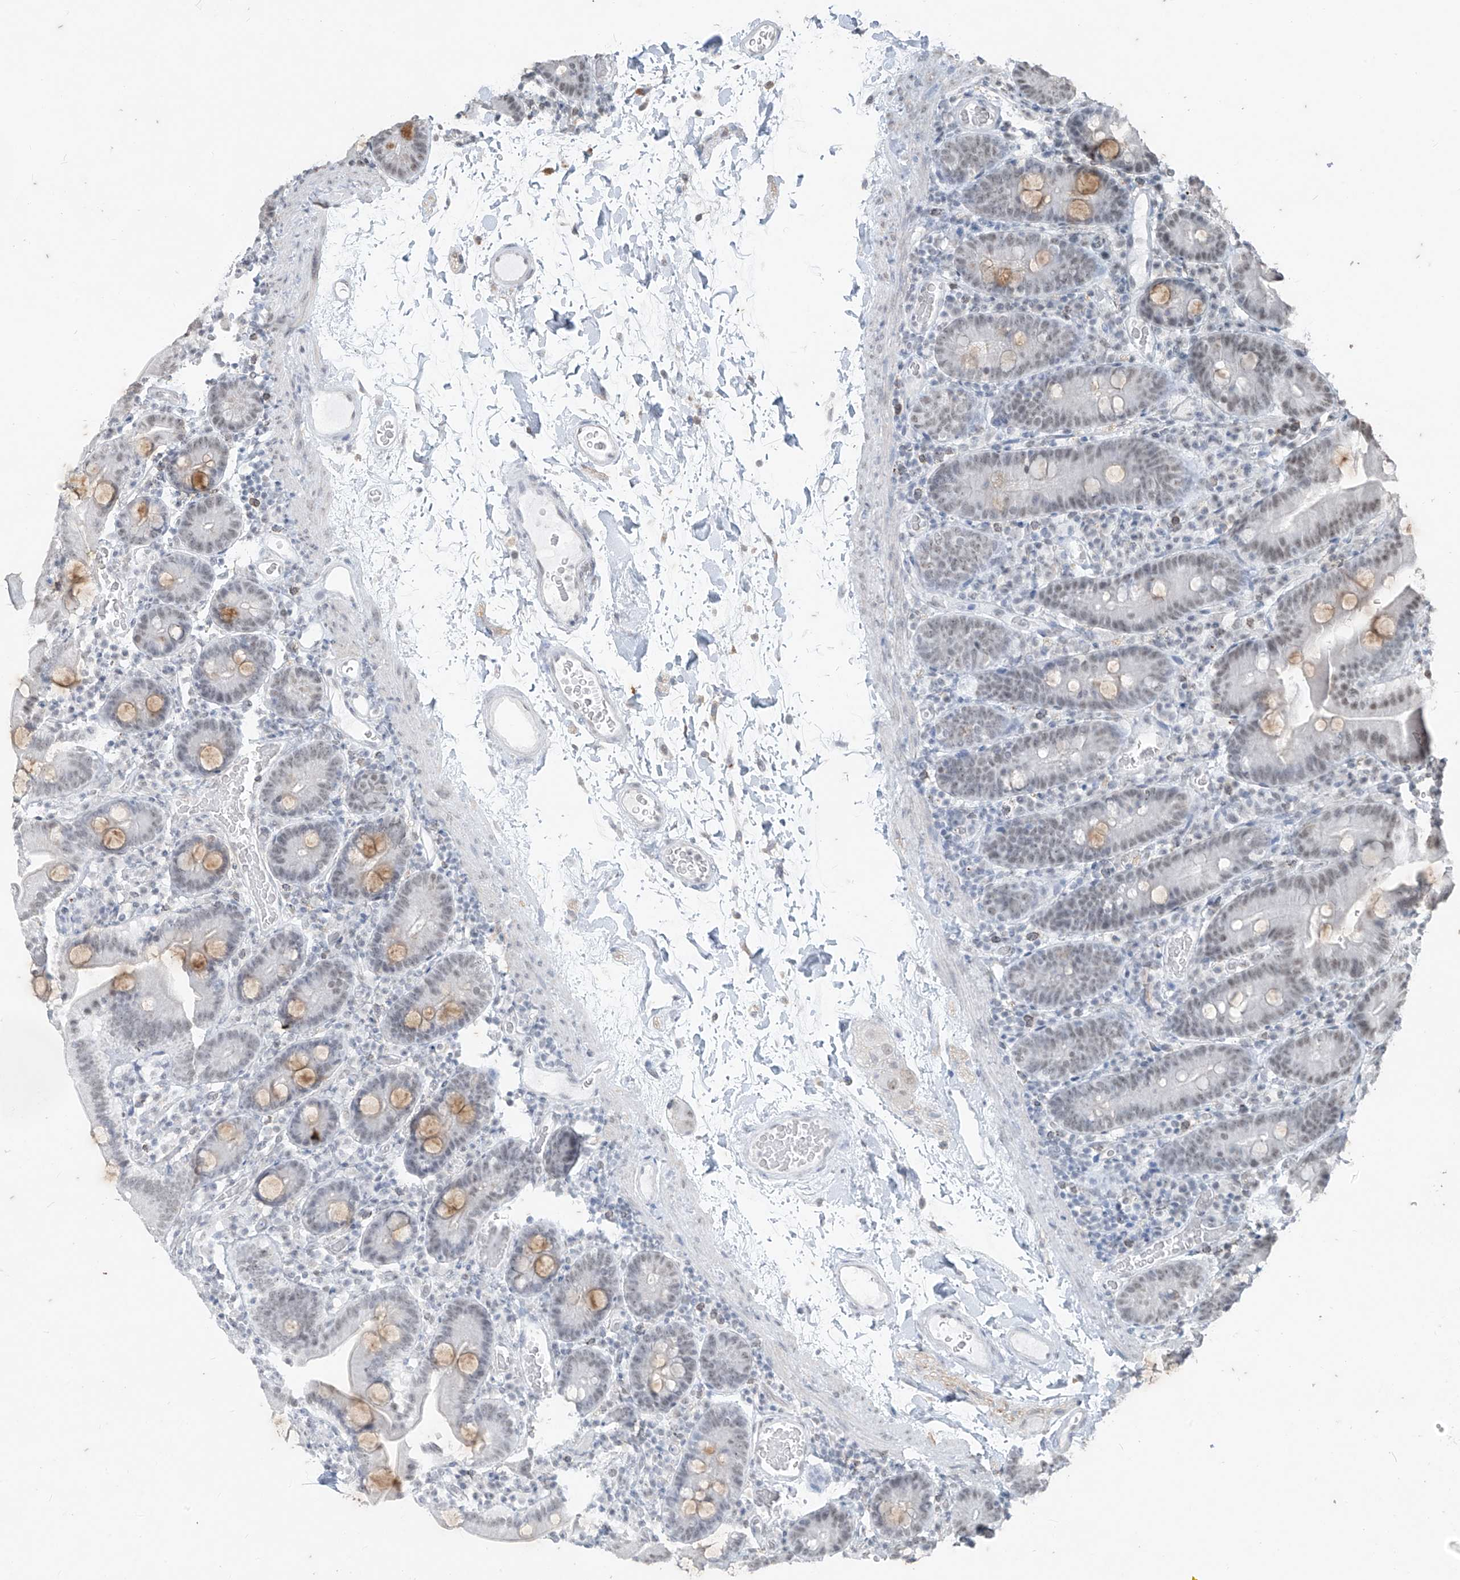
{"staining": {"intensity": "moderate", "quantity": "<25%", "location": "cytoplasmic/membranous"}, "tissue": "duodenum", "cell_type": "Glandular cells", "image_type": "normal", "snomed": [{"axis": "morphology", "description": "Normal tissue, NOS"}, {"axis": "topography", "description": "Duodenum"}], "caption": "Brown immunohistochemical staining in normal duodenum demonstrates moderate cytoplasmic/membranous staining in approximately <25% of glandular cells.", "gene": "TFEC", "patient": {"sex": "male", "age": 55}}